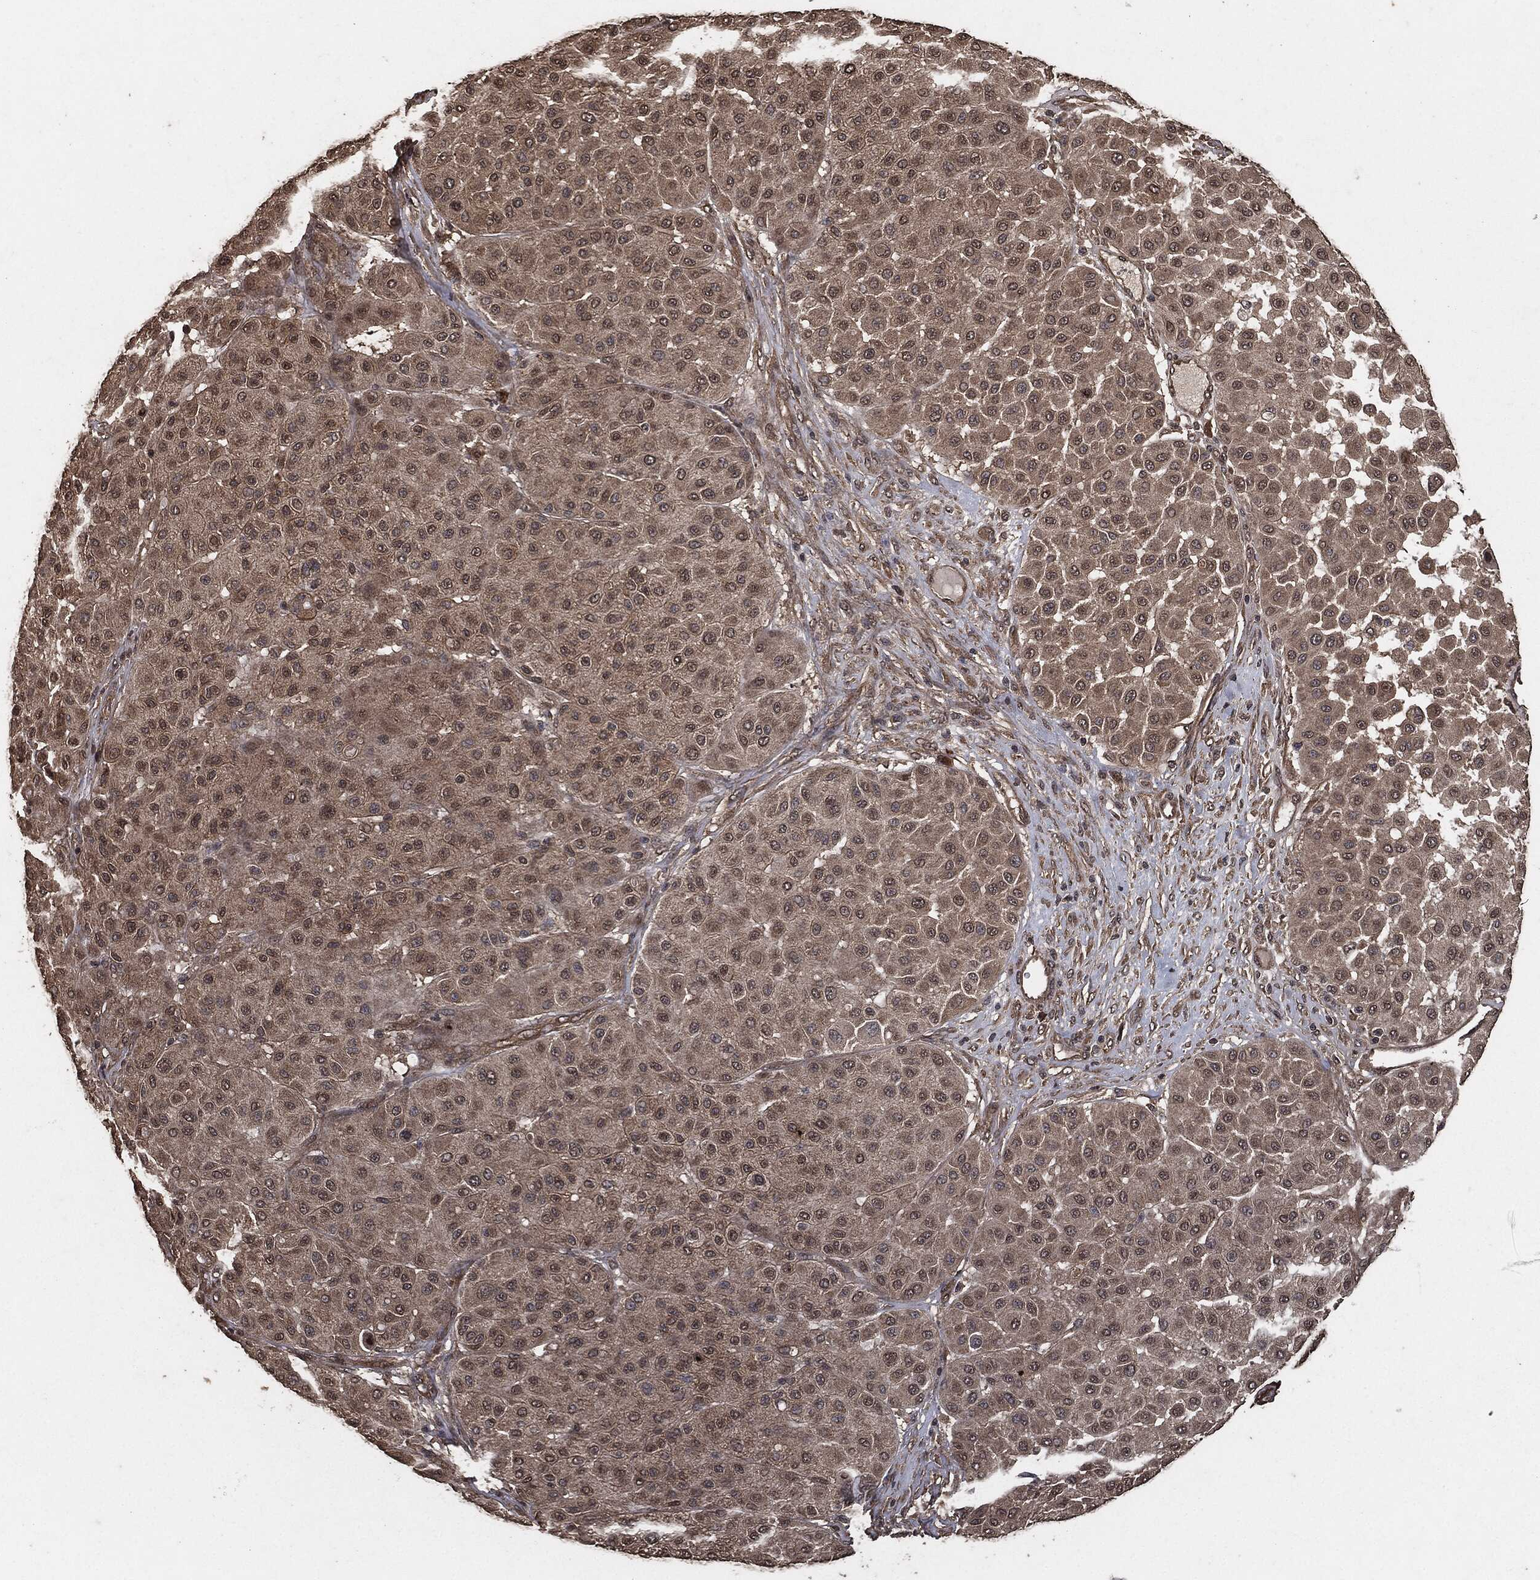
{"staining": {"intensity": "weak", "quantity": ">75%", "location": "cytoplasmic/membranous"}, "tissue": "melanoma", "cell_type": "Tumor cells", "image_type": "cancer", "snomed": [{"axis": "morphology", "description": "Malignant melanoma, Metastatic site"}, {"axis": "topography", "description": "Smooth muscle"}], "caption": "Melanoma stained with a protein marker shows weak staining in tumor cells.", "gene": "AKT1S1", "patient": {"sex": "male", "age": 41}}